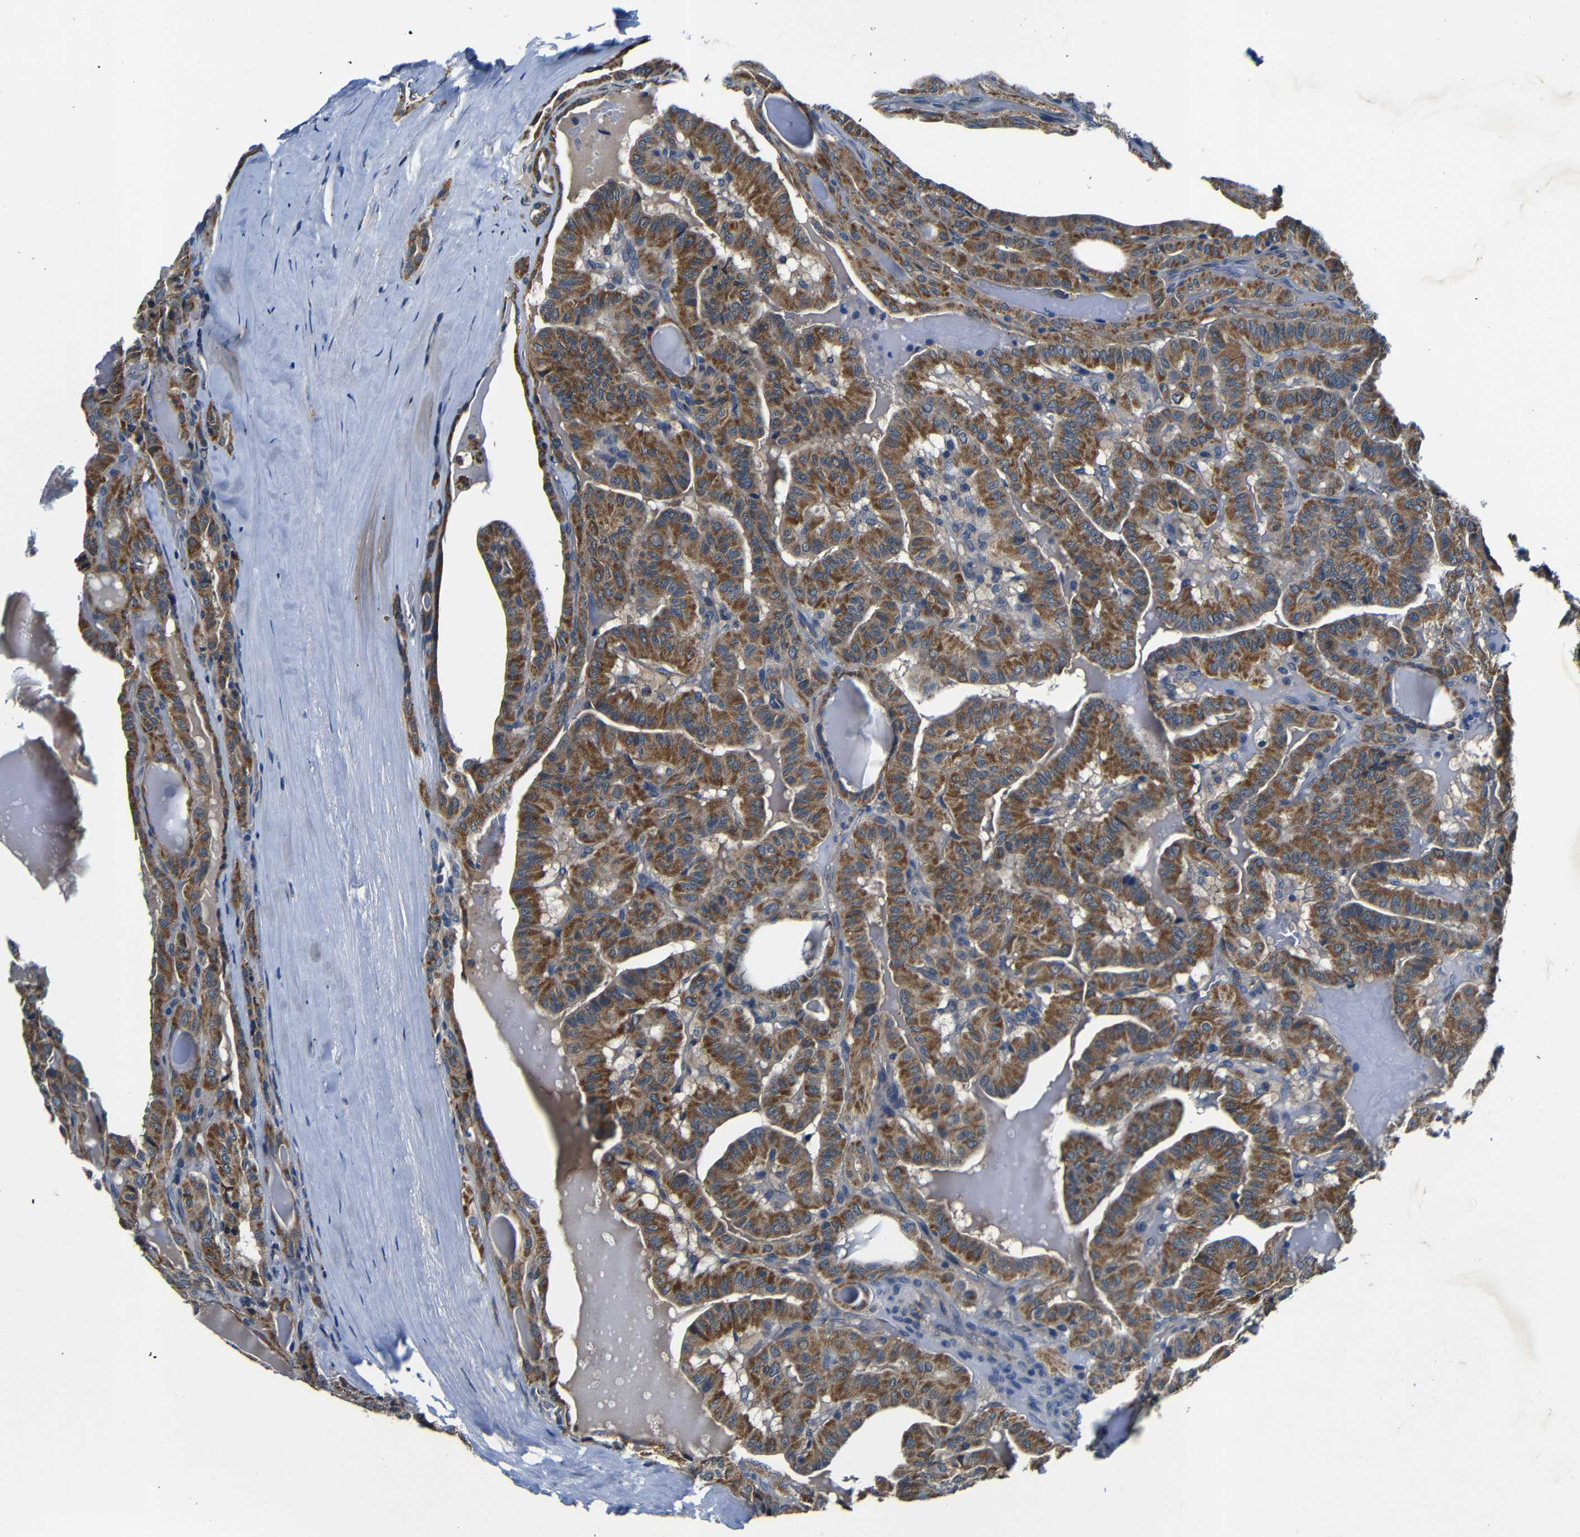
{"staining": {"intensity": "moderate", "quantity": ">75%", "location": "cytoplasmic/membranous"}, "tissue": "head and neck cancer", "cell_type": "Tumor cells", "image_type": "cancer", "snomed": [{"axis": "morphology", "description": "Squamous cell carcinoma, NOS"}, {"axis": "topography", "description": "Oral tissue"}, {"axis": "topography", "description": "Head-Neck"}], "caption": "Moderate cytoplasmic/membranous positivity is present in about >75% of tumor cells in head and neck squamous cell carcinoma.", "gene": "FKBP14", "patient": {"sex": "female", "age": 50}}